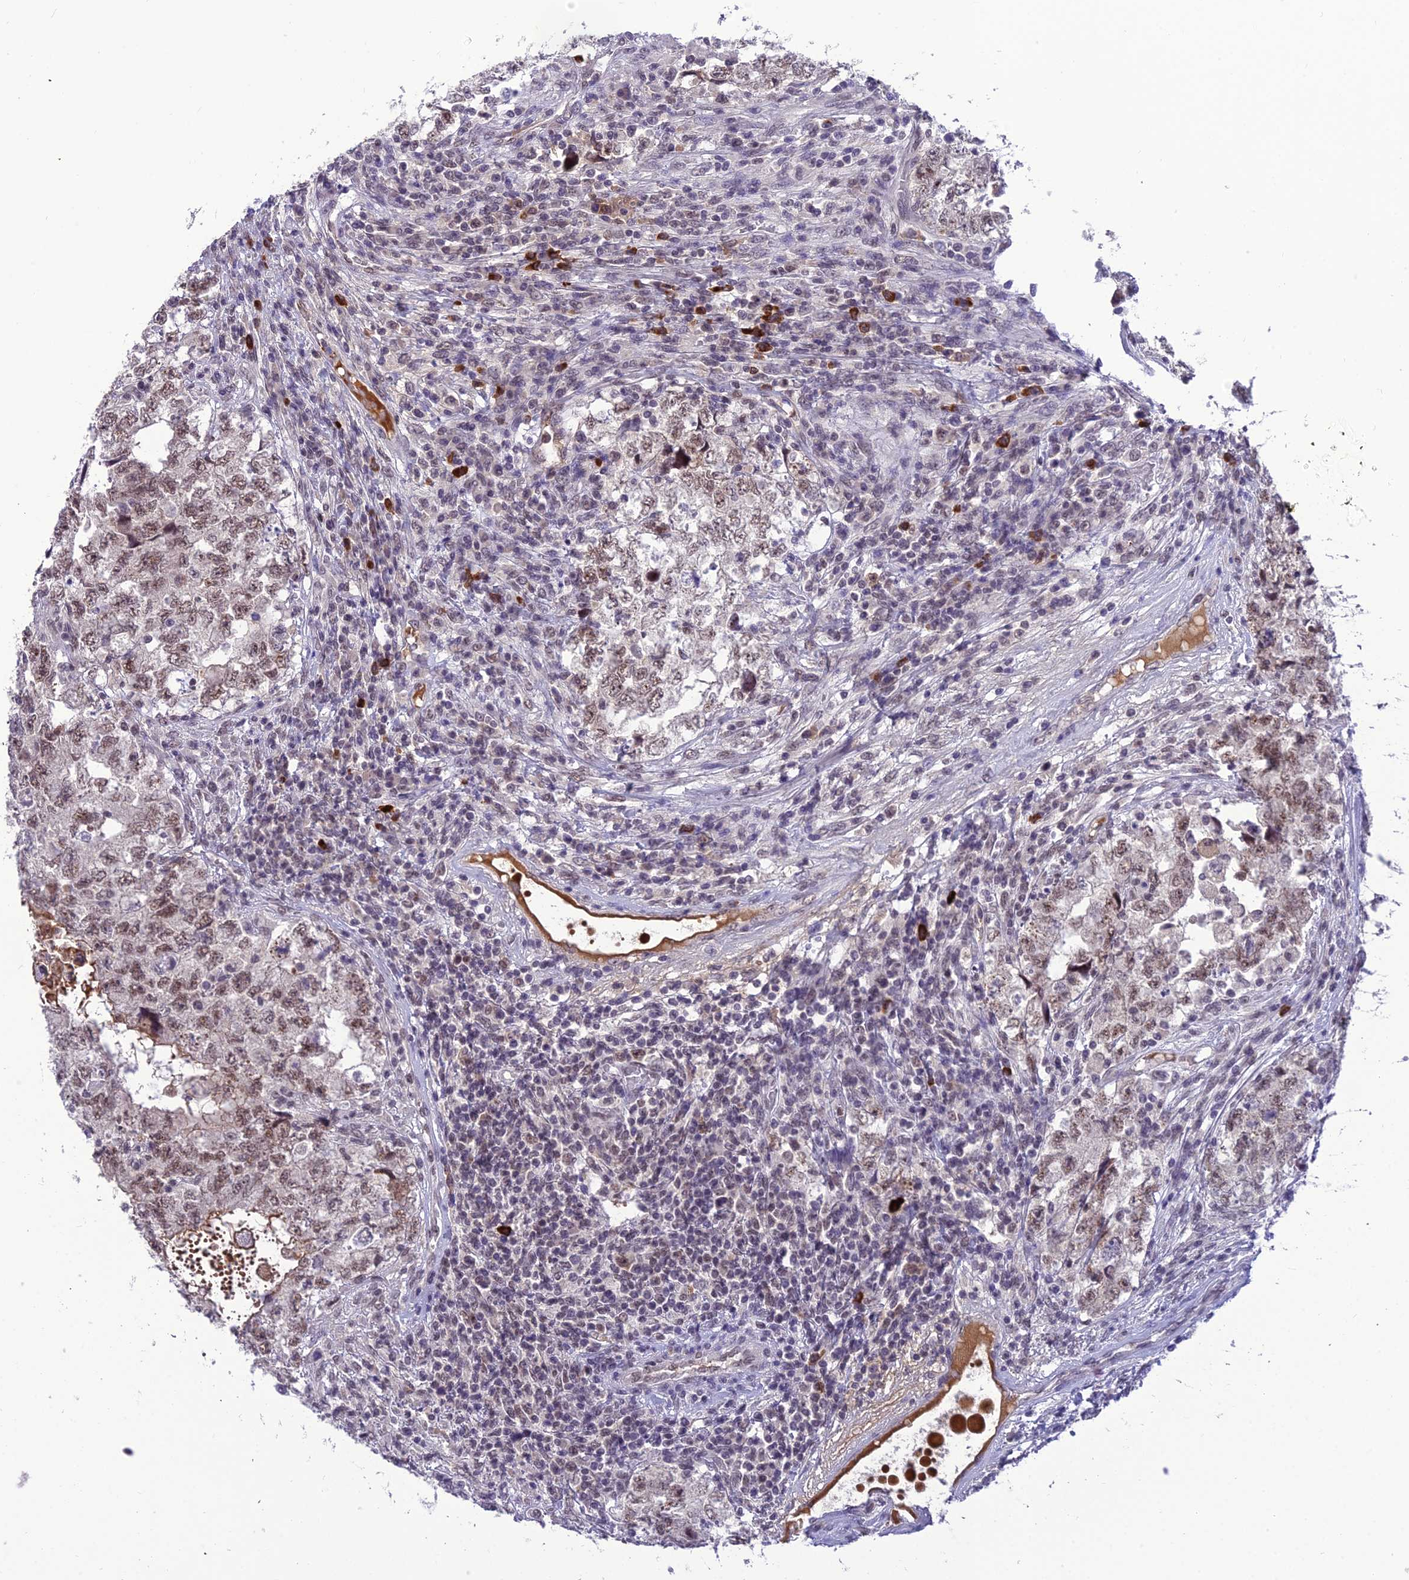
{"staining": {"intensity": "moderate", "quantity": ">75%", "location": "nuclear"}, "tissue": "testis cancer", "cell_type": "Tumor cells", "image_type": "cancer", "snomed": [{"axis": "morphology", "description": "Carcinoma, Embryonal, NOS"}, {"axis": "topography", "description": "Testis"}], "caption": "Human testis cancer (embryonal carcinoma) stained with a protein marker exhibits moderate staining in tumor cells.", "gene": "SH3RF3", "patient": {"sex": "male", "age": 36}}